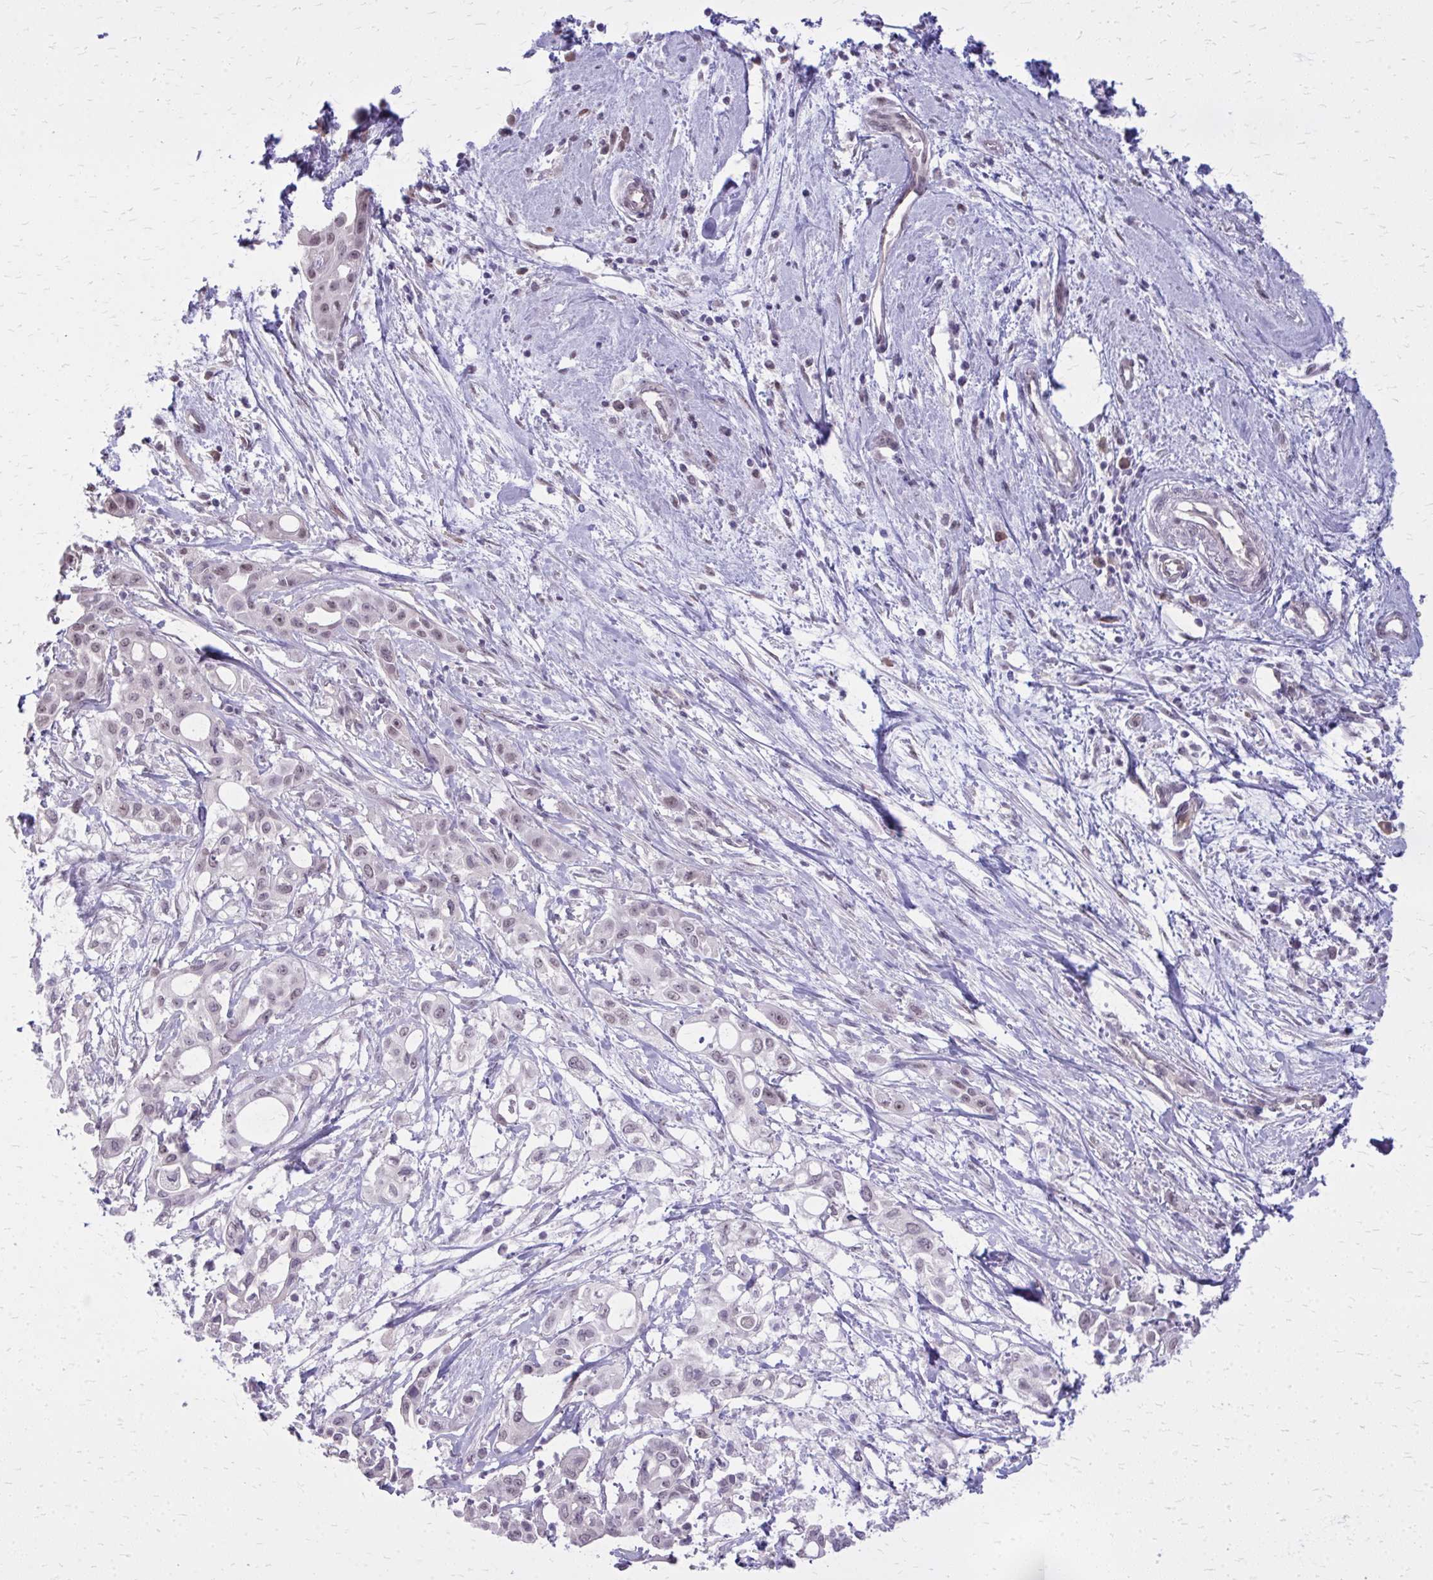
{"staining": {"intensity": "negative", "quantity": "none", "location": "none"}, "tissue": "pancreatic cancer", "cell_type": "Tumor cells", "image_type": "cancer", "snomed": [{"axis": "morphology", "description": "Adenocarcinoma, NOS"}, {"axis": "topography", "description": "Pancreas"}], "caption": "An immunohistochemistry (IHC) histopathology image of adenocarcinoma (pancreatic) is shown. There is no staining in tumor cells of adenocarcinoma (pancreatic).", "gene": "PLCB1", "patient": {"sex": "female", "age": 68}}